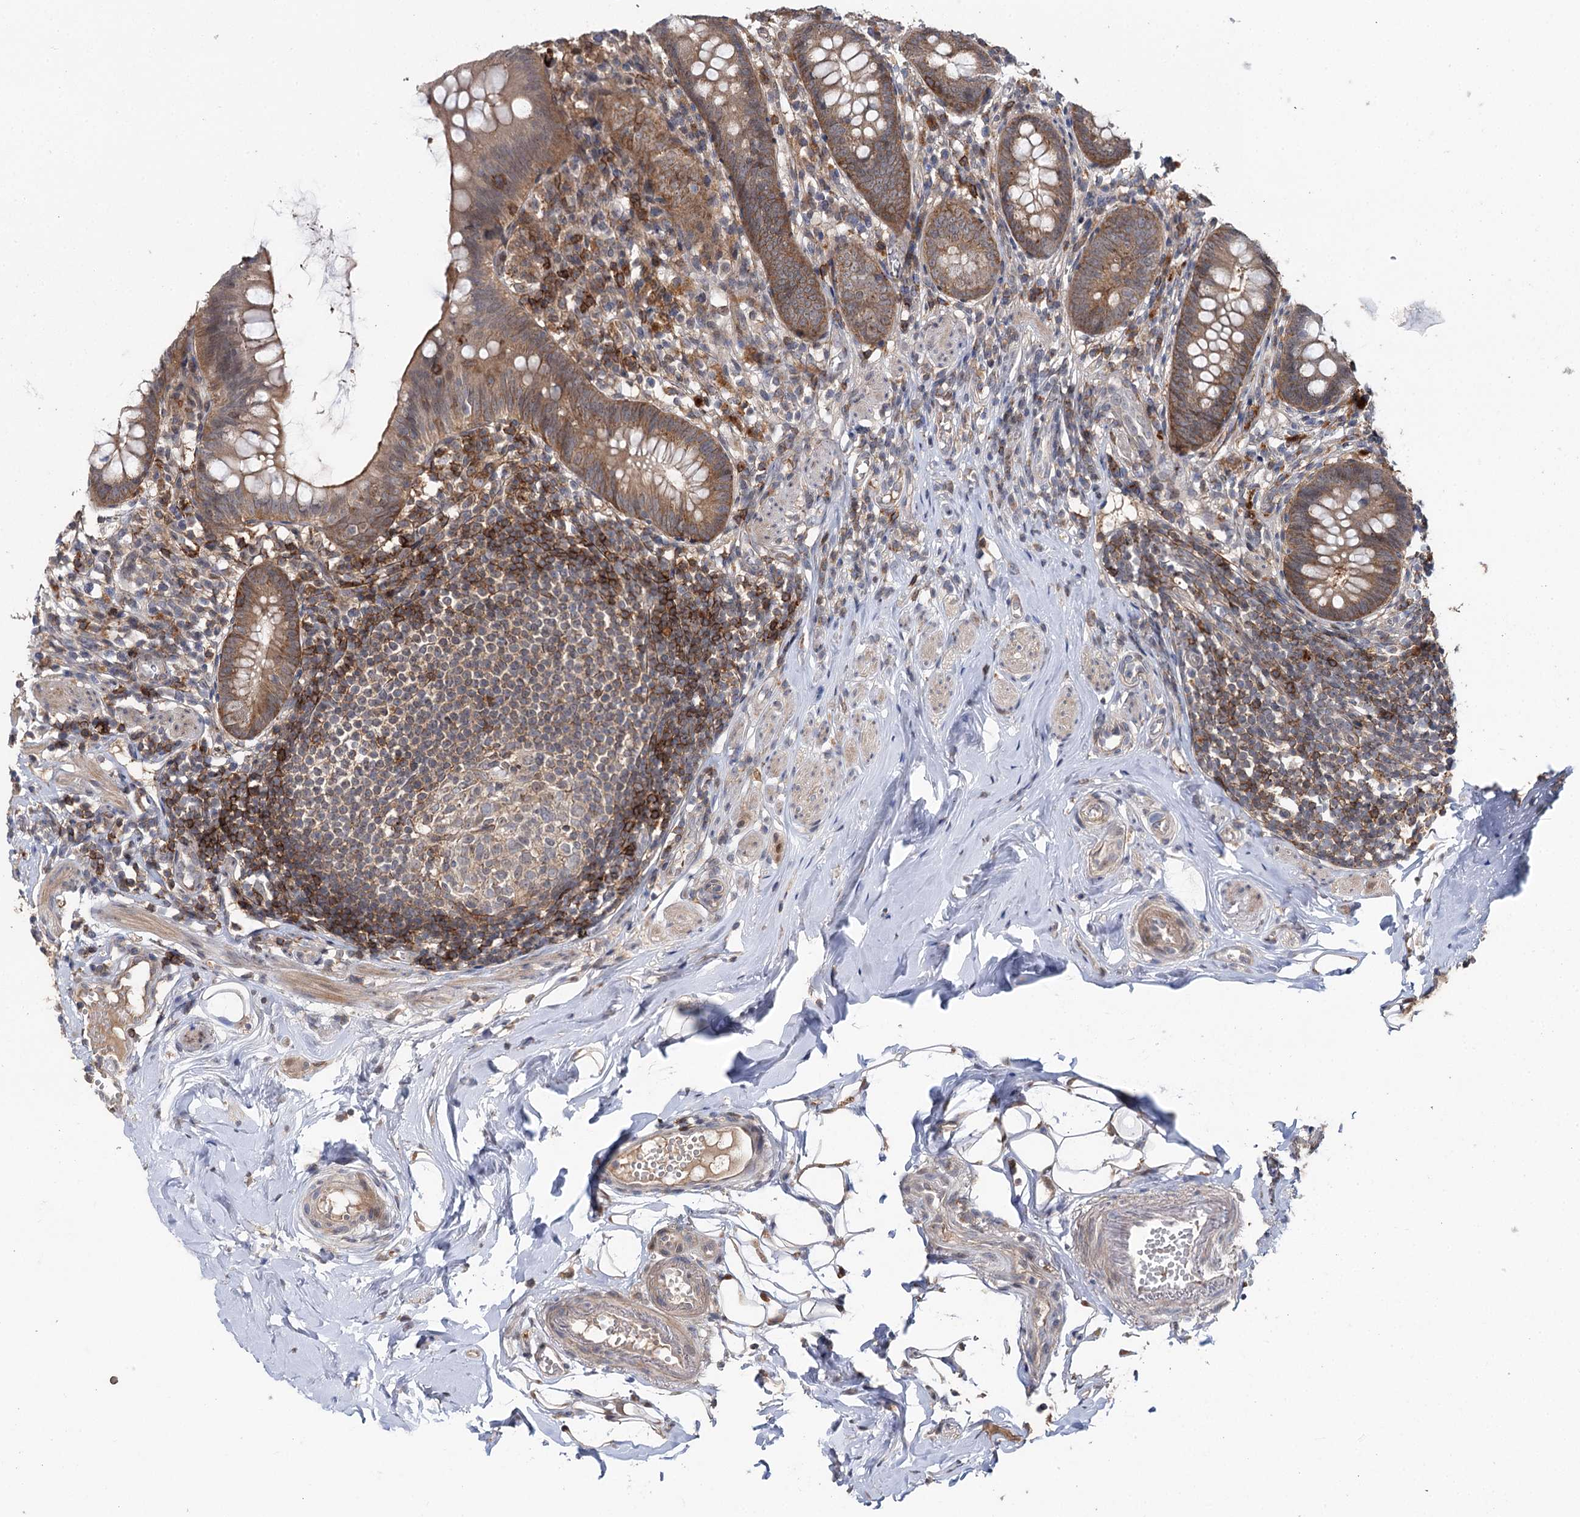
{"staining": {"intensity": "moderate", "quantity": ">75%", "location": "cytoplasmic/membranous"}, "tissue": "appendix", "cell_type": "Glandular cells", "image_type": "normal", "snomed": [{"axis": "morphology", "description": "Normal tissue, NOS"}, {"axis": "topography", "description": "Appendix"}], "caption": "Appendix stained with immunohistochemistry (IHC) displays moderate cytoplasmic/membranous expression in about >75% of glandular cells.", "gene": "STX6", "patient": {"sex": "female", "age": 62}}